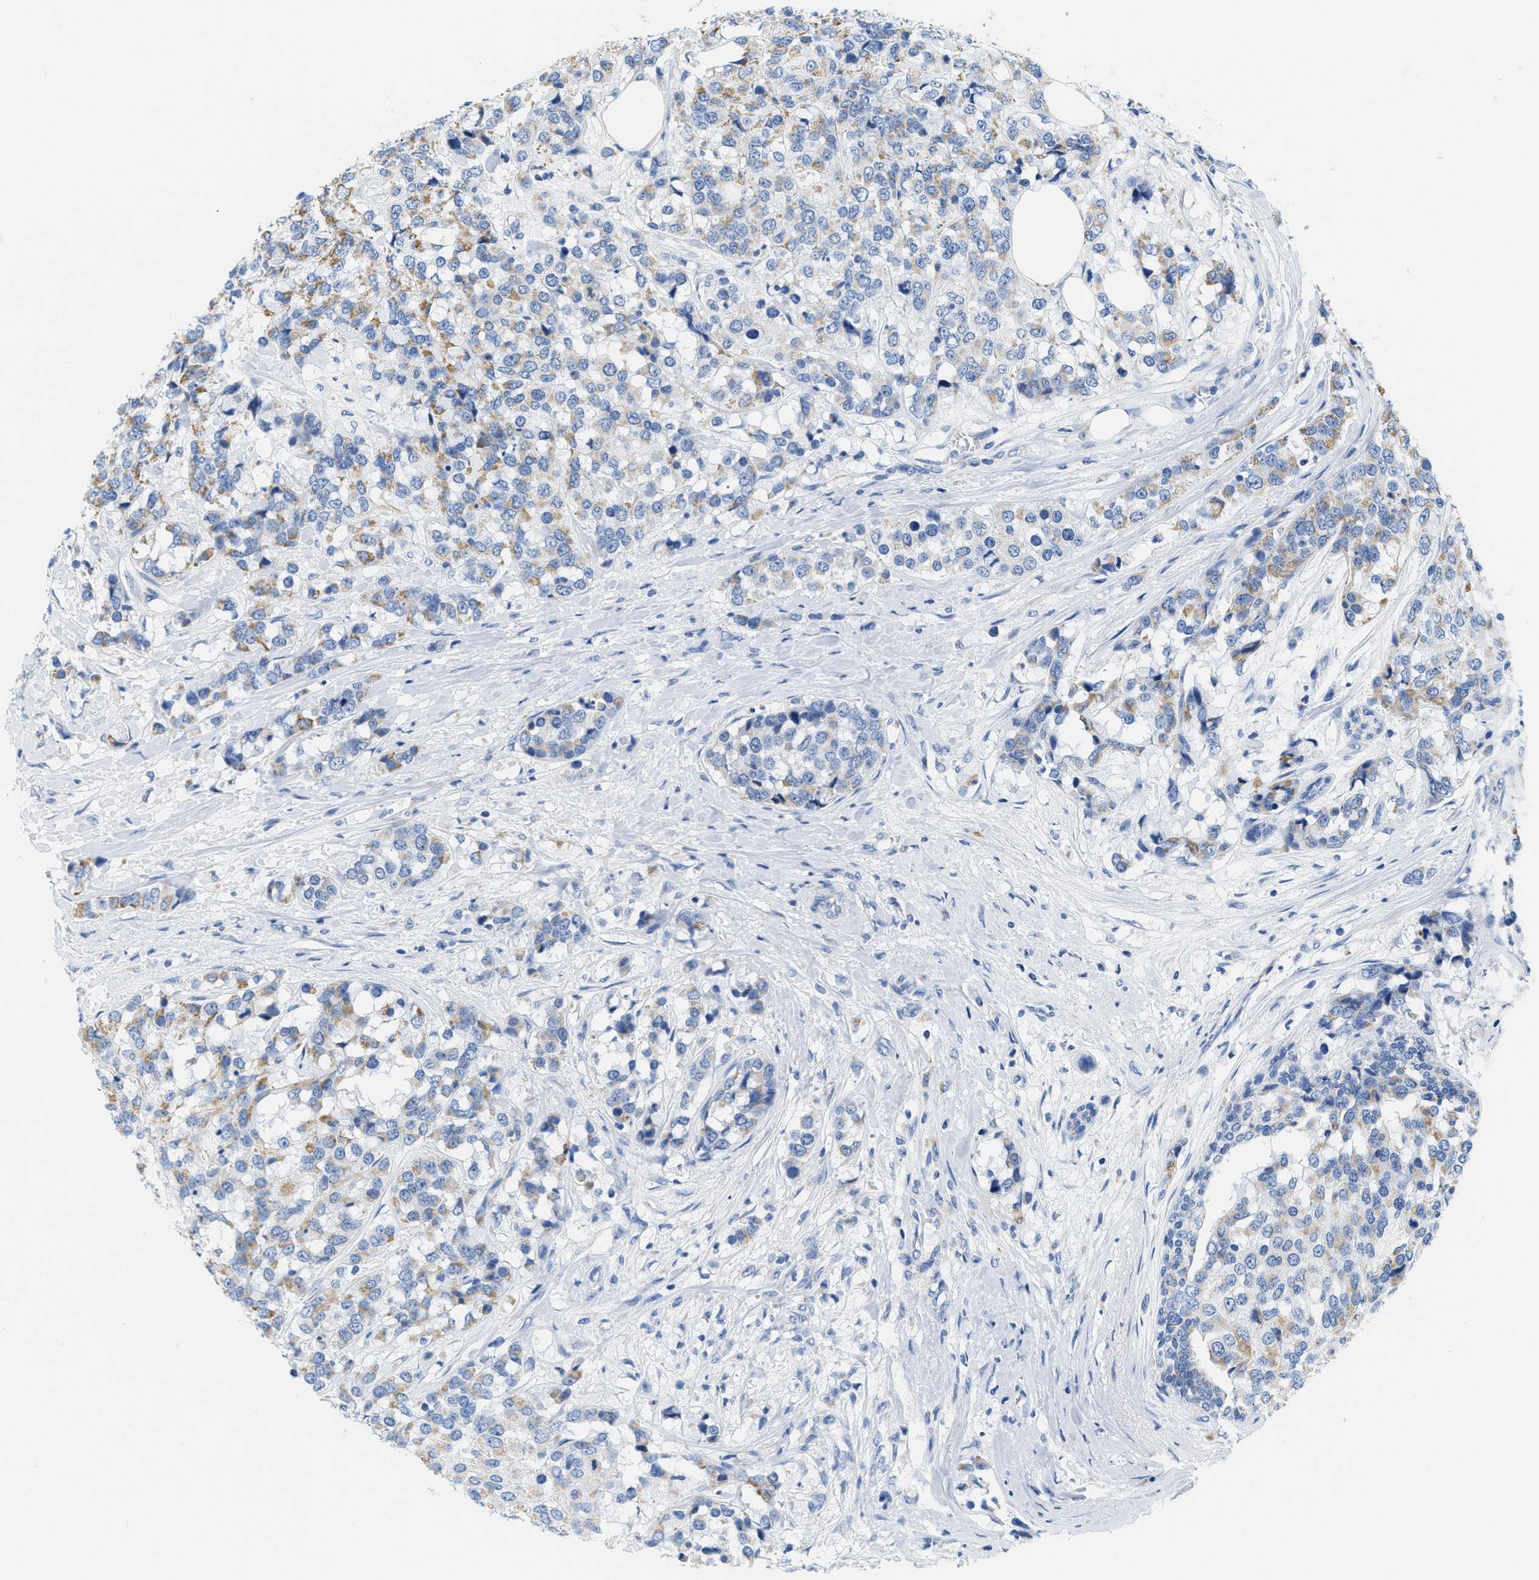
{"staining": {"intensity": "moderate", "quantity": "25%-75%", "location": "cytoplasmic/membranous"}, "tissue": "breast cancer", "cell_type": "Tumor cells", "image_type": "cancer", "snomed": [{"axis": "morphology", "description": "Lobular carcinoma"}, {"axis": "topography", "description": "Breast"}], "caption": "Protein staining shows moderate cytoplasmic/membranous staining in approximately 25%-75% of tumor cells in breast cancer.", "gene": "KCNJ5", "patient": {"sex": "female", "age": 59}}